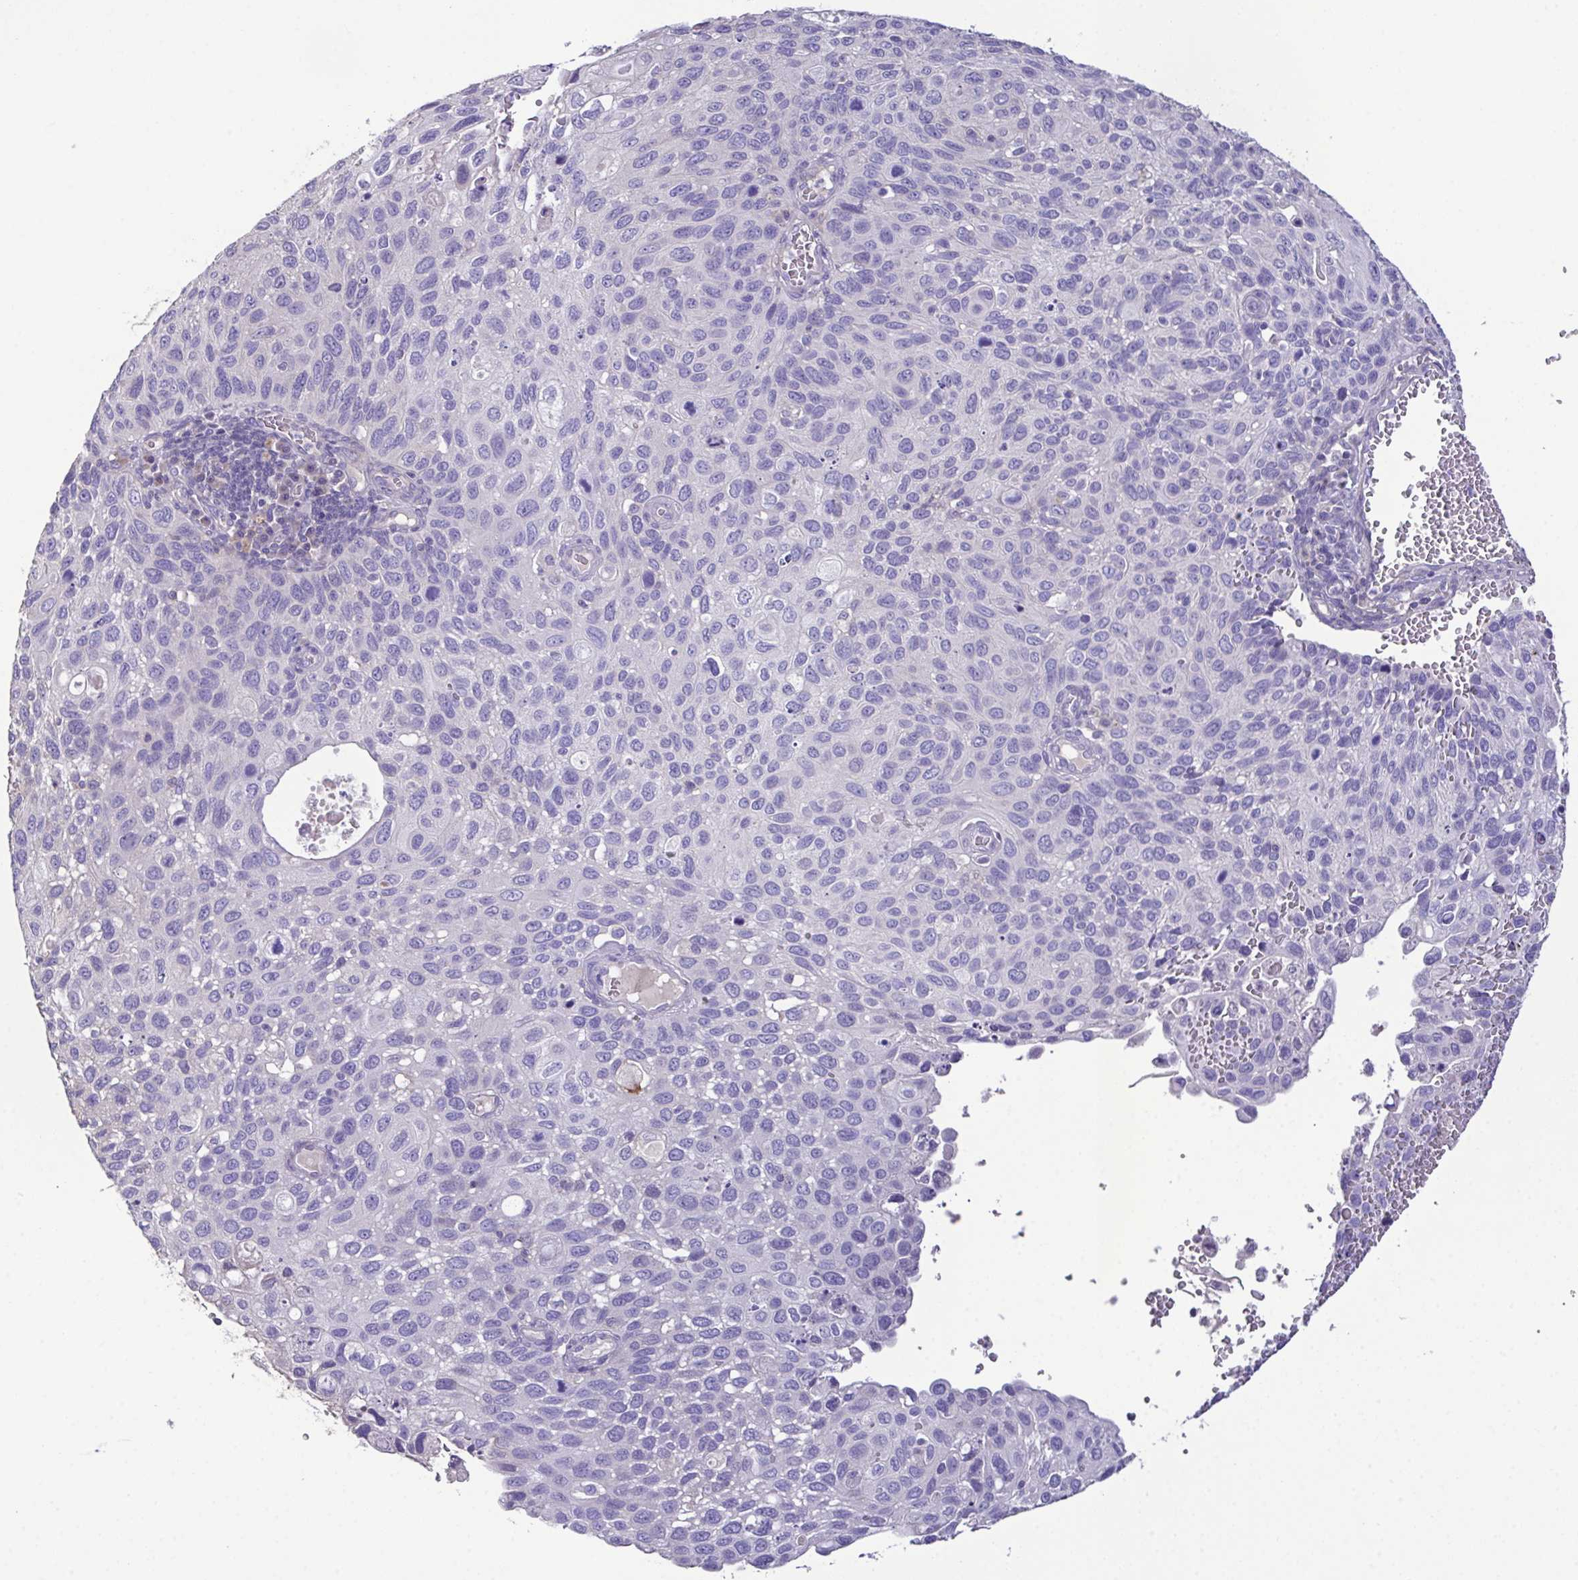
{"staining": {"intensity": "negative", "quantity": "none", "location": "none"}, "tissue": "cervical cancer", "cell_type": "Tumor cells", "image_type": "cancer", "snomed": [{"axis": "morphology", "description": "Squamous cell carcinoma, NOS"}, {"axis": "topography", "description": "Cervix"}], "caption": "Photomicrograph shows no significant protein expression in tumor cells of cervical cancer (squamous cell carcinoma). Nuclei are stained in blue.", "gene": "MARCO", "patient": {"sex": "female", "age": 70}}